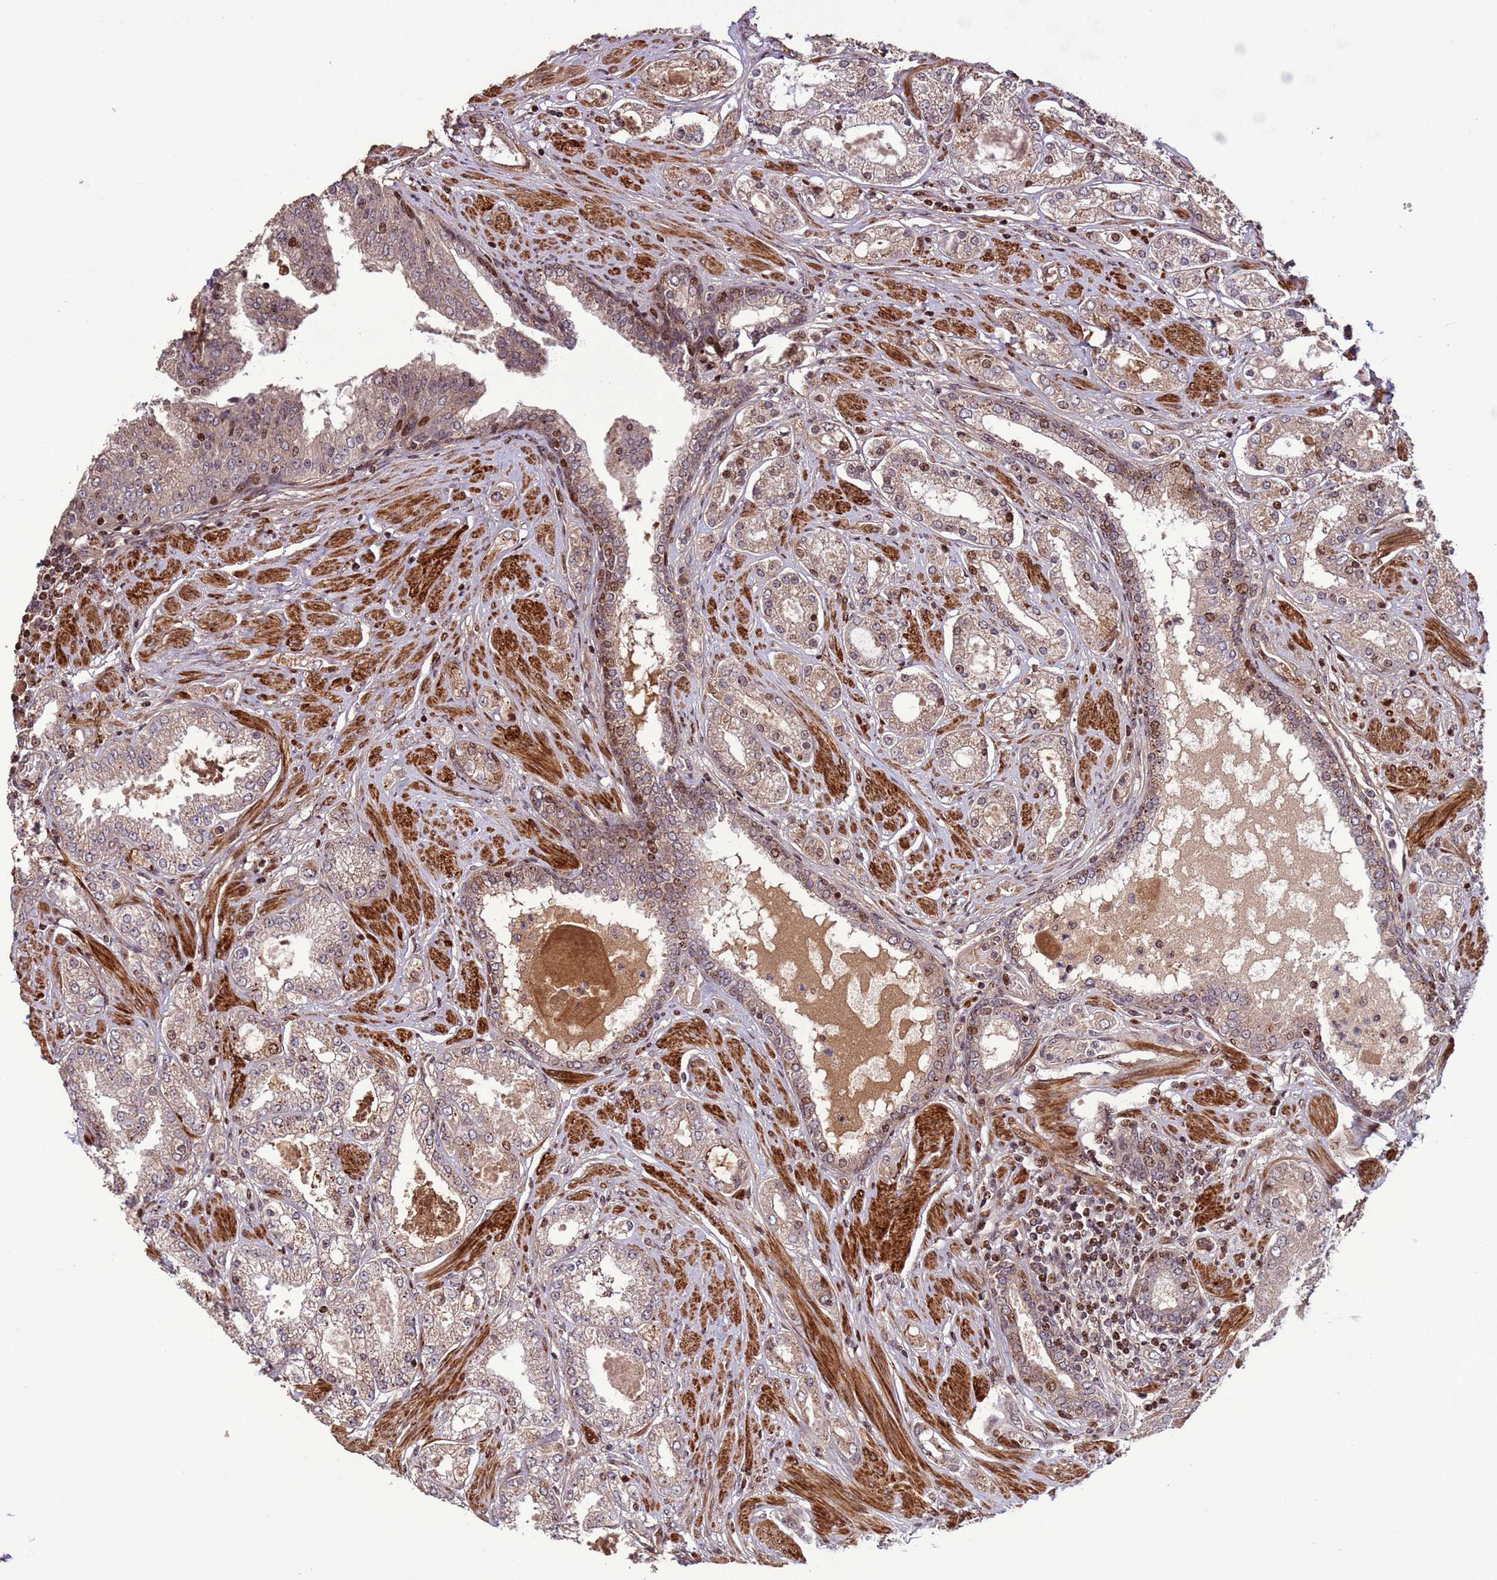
{"staining": {"intensity": "moderate", "quantity": "<25%", "location": "nuclear"}, "tissue": "prostate cancer", "cell_type": "Tumor cells", "image_type": "cancer", "snomed": [{"axis": "morphology", "description": "Adenocarcinoma, High grade"}, {"axis": "topography", "description": "Prostate"}], "caption": "Prostate cancer (high-grade adenocarcinoma) stained with a protein marker displays moderate staining in tumor cells.", "gene": "HGH1", "patient": {"sex": "male", "age": 68}}